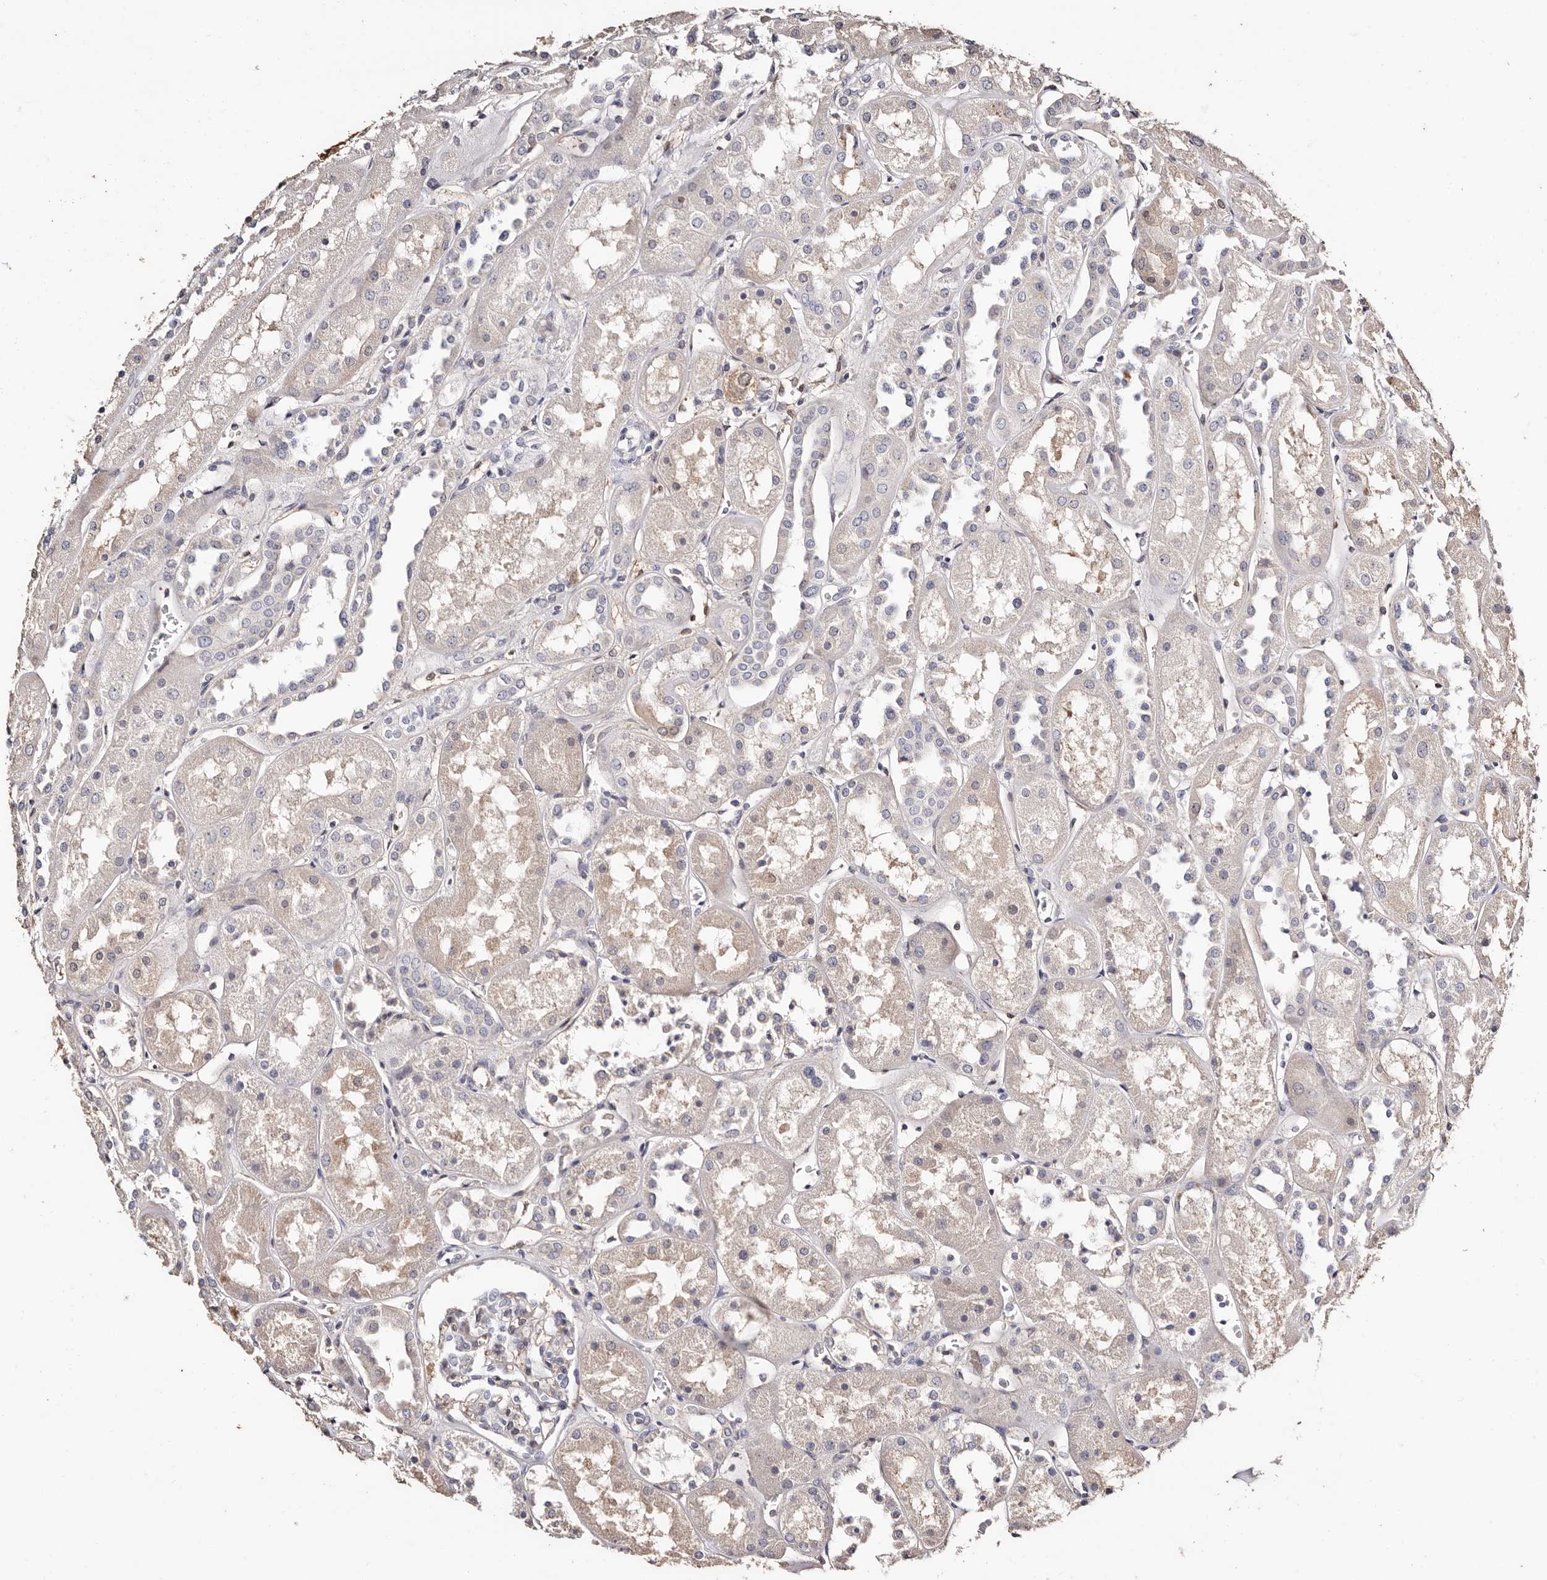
{"staining": {"intensity": "negative", "quantity": "none", "location": "none"}, "tissue": "kidney", "cell_type": "Cells in glomeruli", "image_type": "normal", "snomed": [{"axis": "morphology", "description": "Normal tissue, NOS"}, {"axis": "topography", "description": "Kidney"}], "caption": "IHC of normal human kidney displays no positivity in cells in glomeruli. Brightfield microscopy of immunohistochemistry (IHC) stained with DAB (brown) and hematoxylin (blue), captured at high magnification.", "gene": "TGM2", "patient": {"sex": "male", "age": 70}}